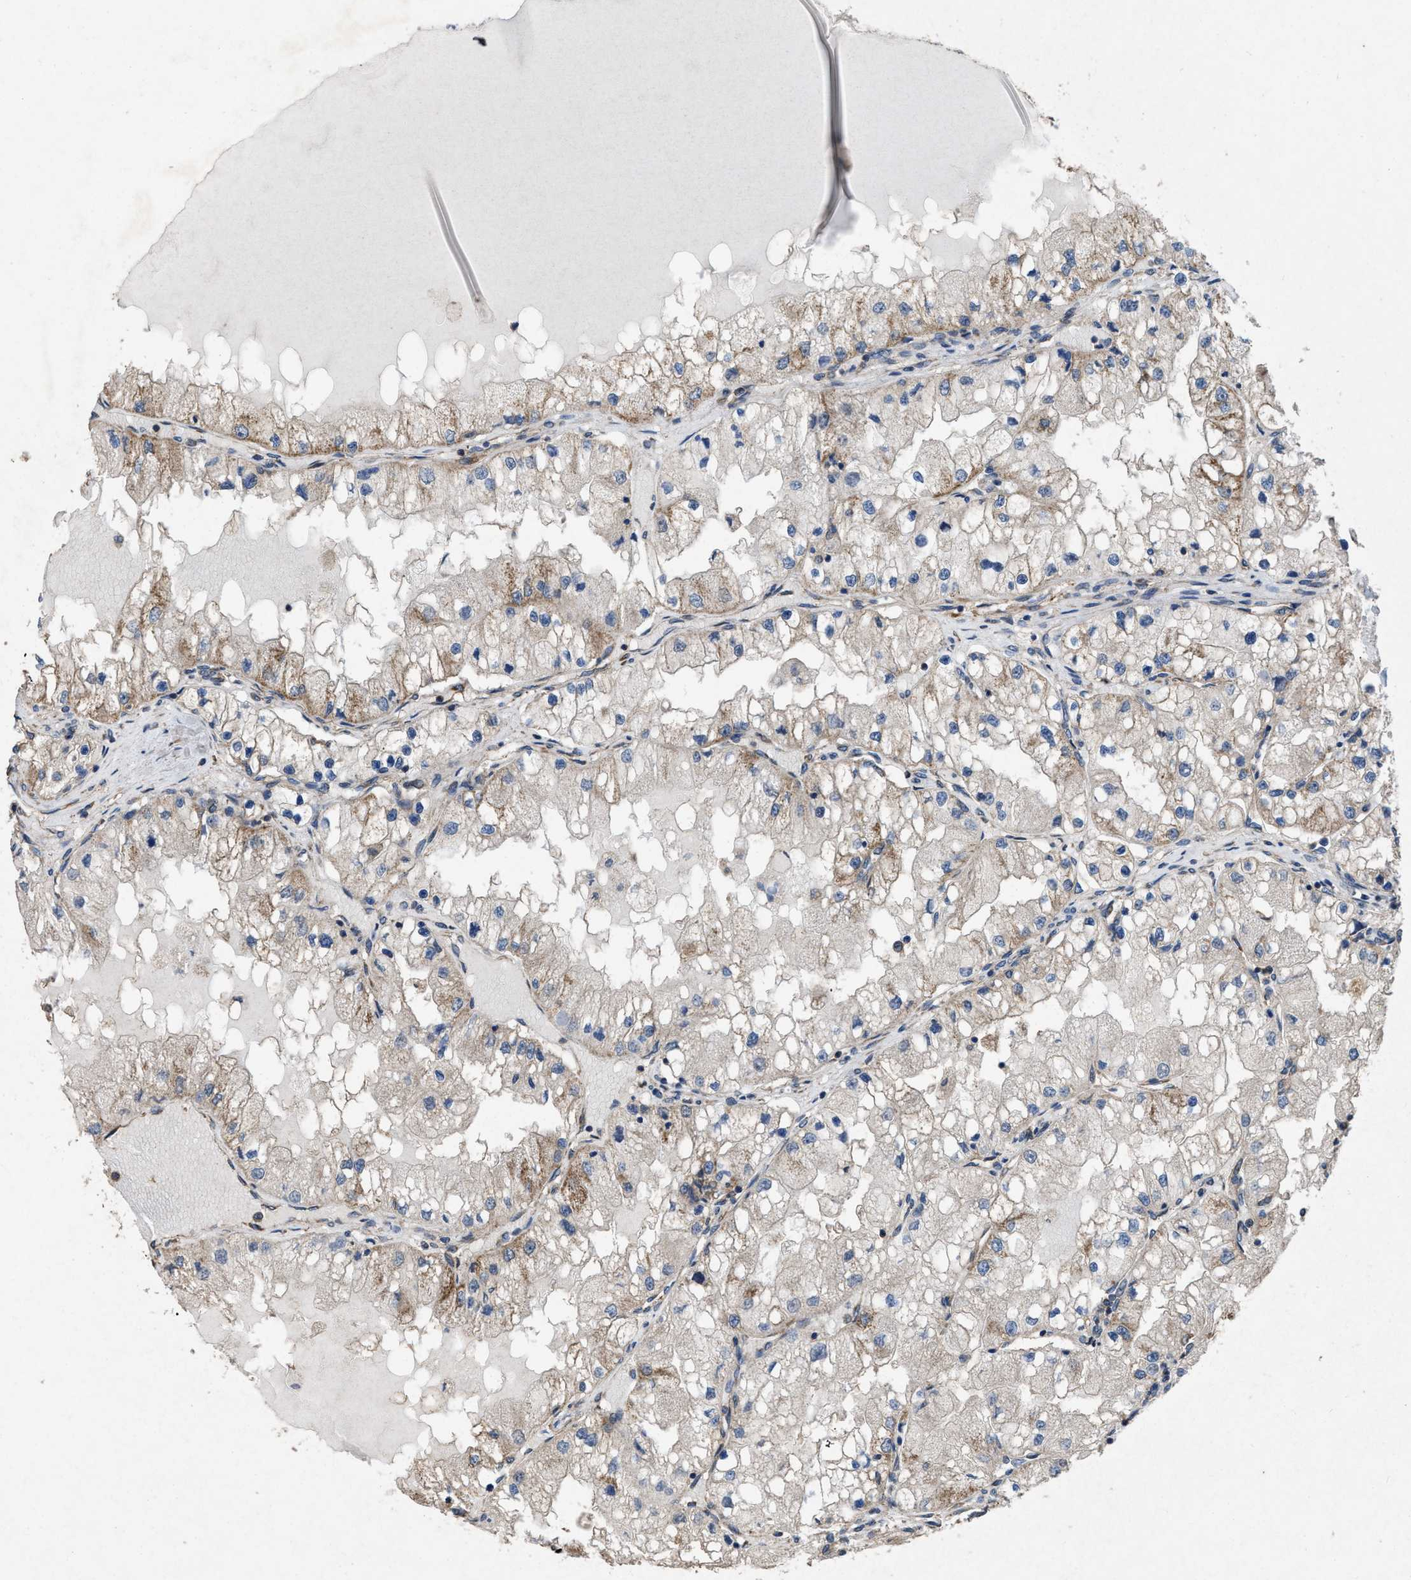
{"staining": {"intensity": "weak", "quantity": "<25%", "location": "cytoplasmic/membranous"}, "tissue": "renal cancer", "cell_type": "Tumor cells", "image_type": "cancer", "snomed": [{"axis": "morphology", "description": "Adenocarcinoma, NOS"}, {"axis": "topography", "description": "Kidney"}], "caption": "IHC of renal cancer displays no staining in tumor cells. The staining is performed using DAB (3,3'-diaminobenzidine) brown chromogen with nuclei counter-stained in using hematoxylin.", "gene": "ARL6", "patient": {"sex": "male", "age": 68}}